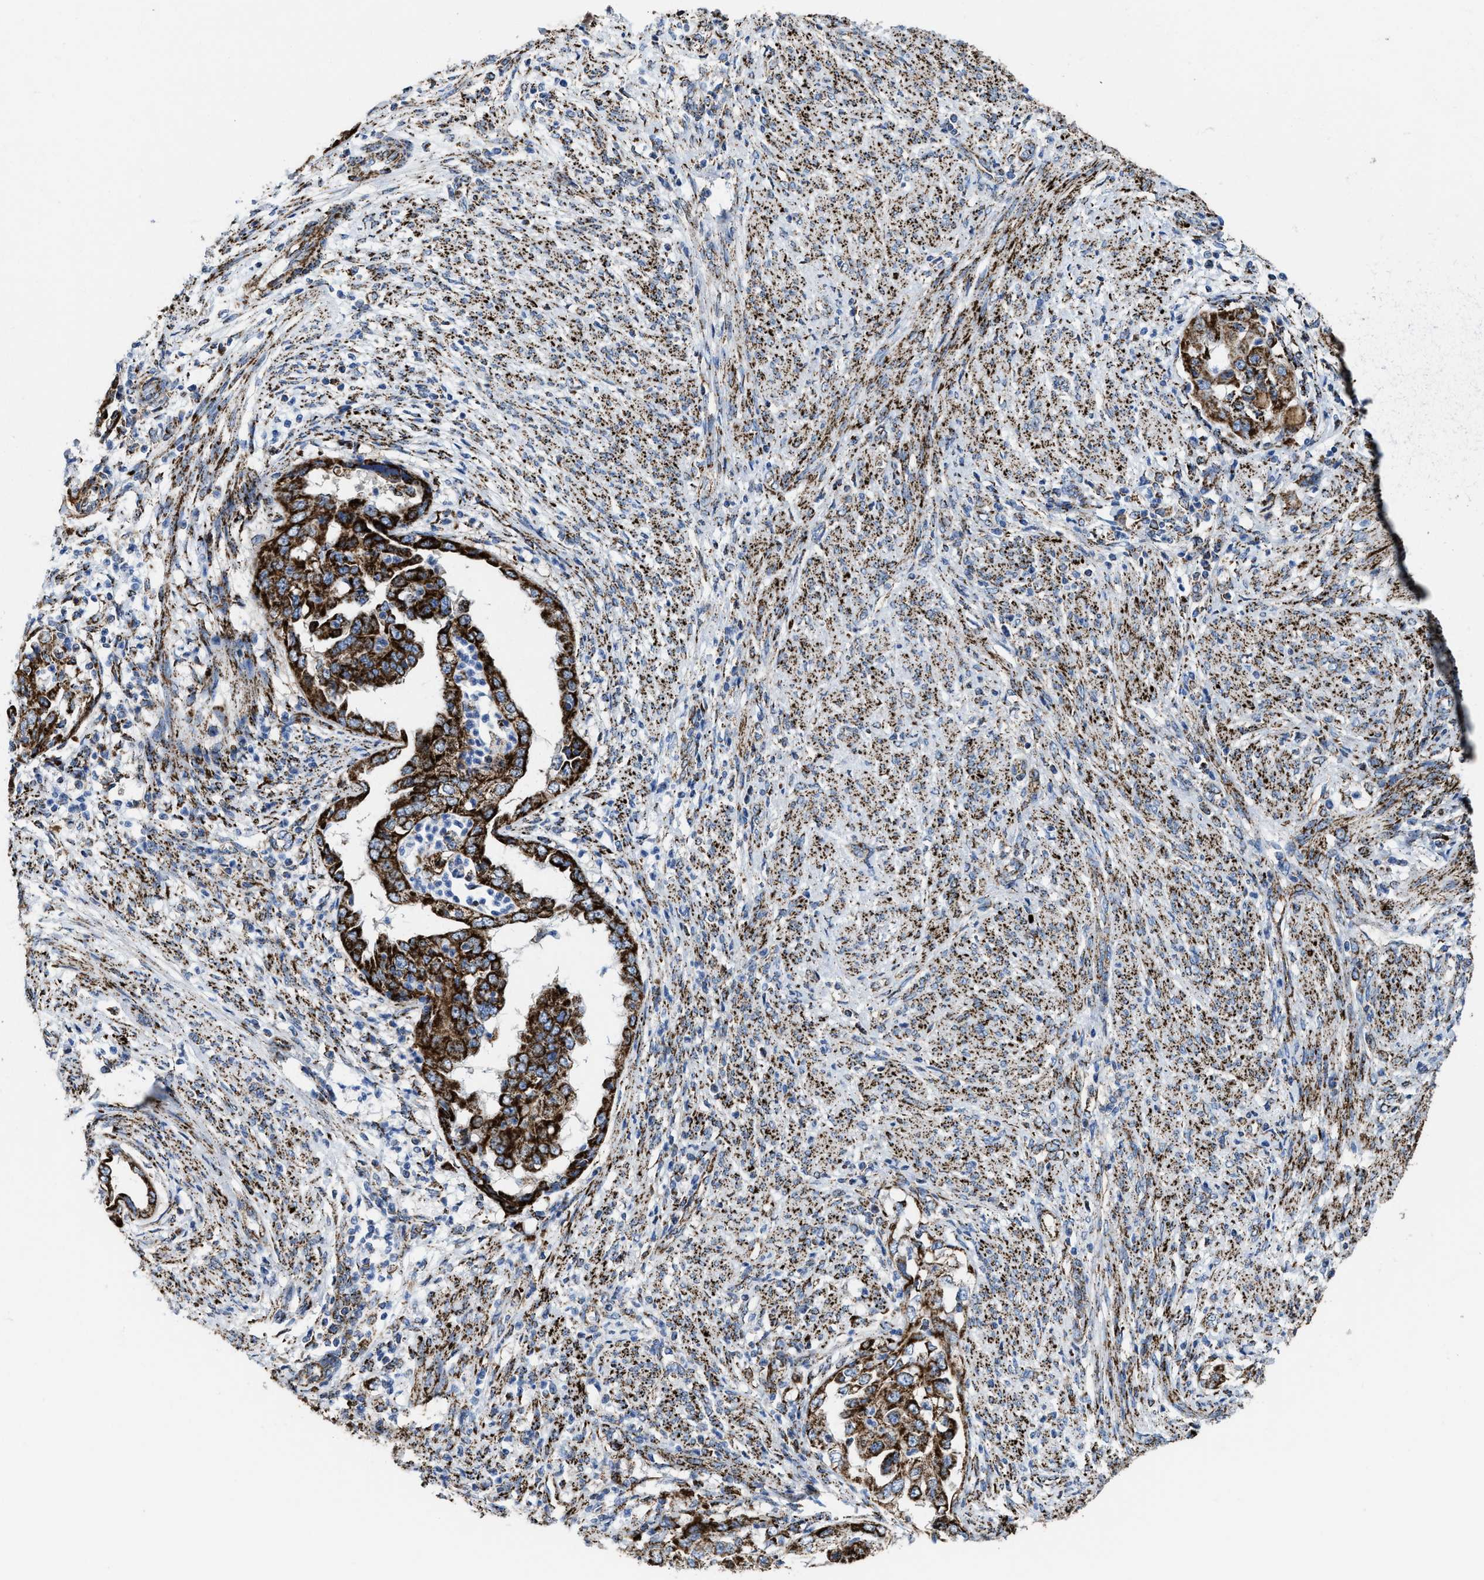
{"staining": {"intensity": "strong", "quantity": ">75%", "location": "cytoplasmic/membranous"}, "tissue": "endometrial cancer", "cell_type": "Tumor cells", "image_type": "cancer", "snomed": [{"axis": "morphology", "description": "Adenocarcinoma, NOS"}, {"axis": "topography", "description": "Endometrium"}], "caption": "The histopathology image demonstrates immunohistochemical staining of endometrial cancer (adenocarcinoma). There is strong cytoplasmic/membranous positivity is seen in approximately >75% of tumor cells. Ihc stains the protein of interest in brown and the nuclei are stained blue.", "gene": "ALDH1B1", "patient": {"sex": "female", "age": 85}}